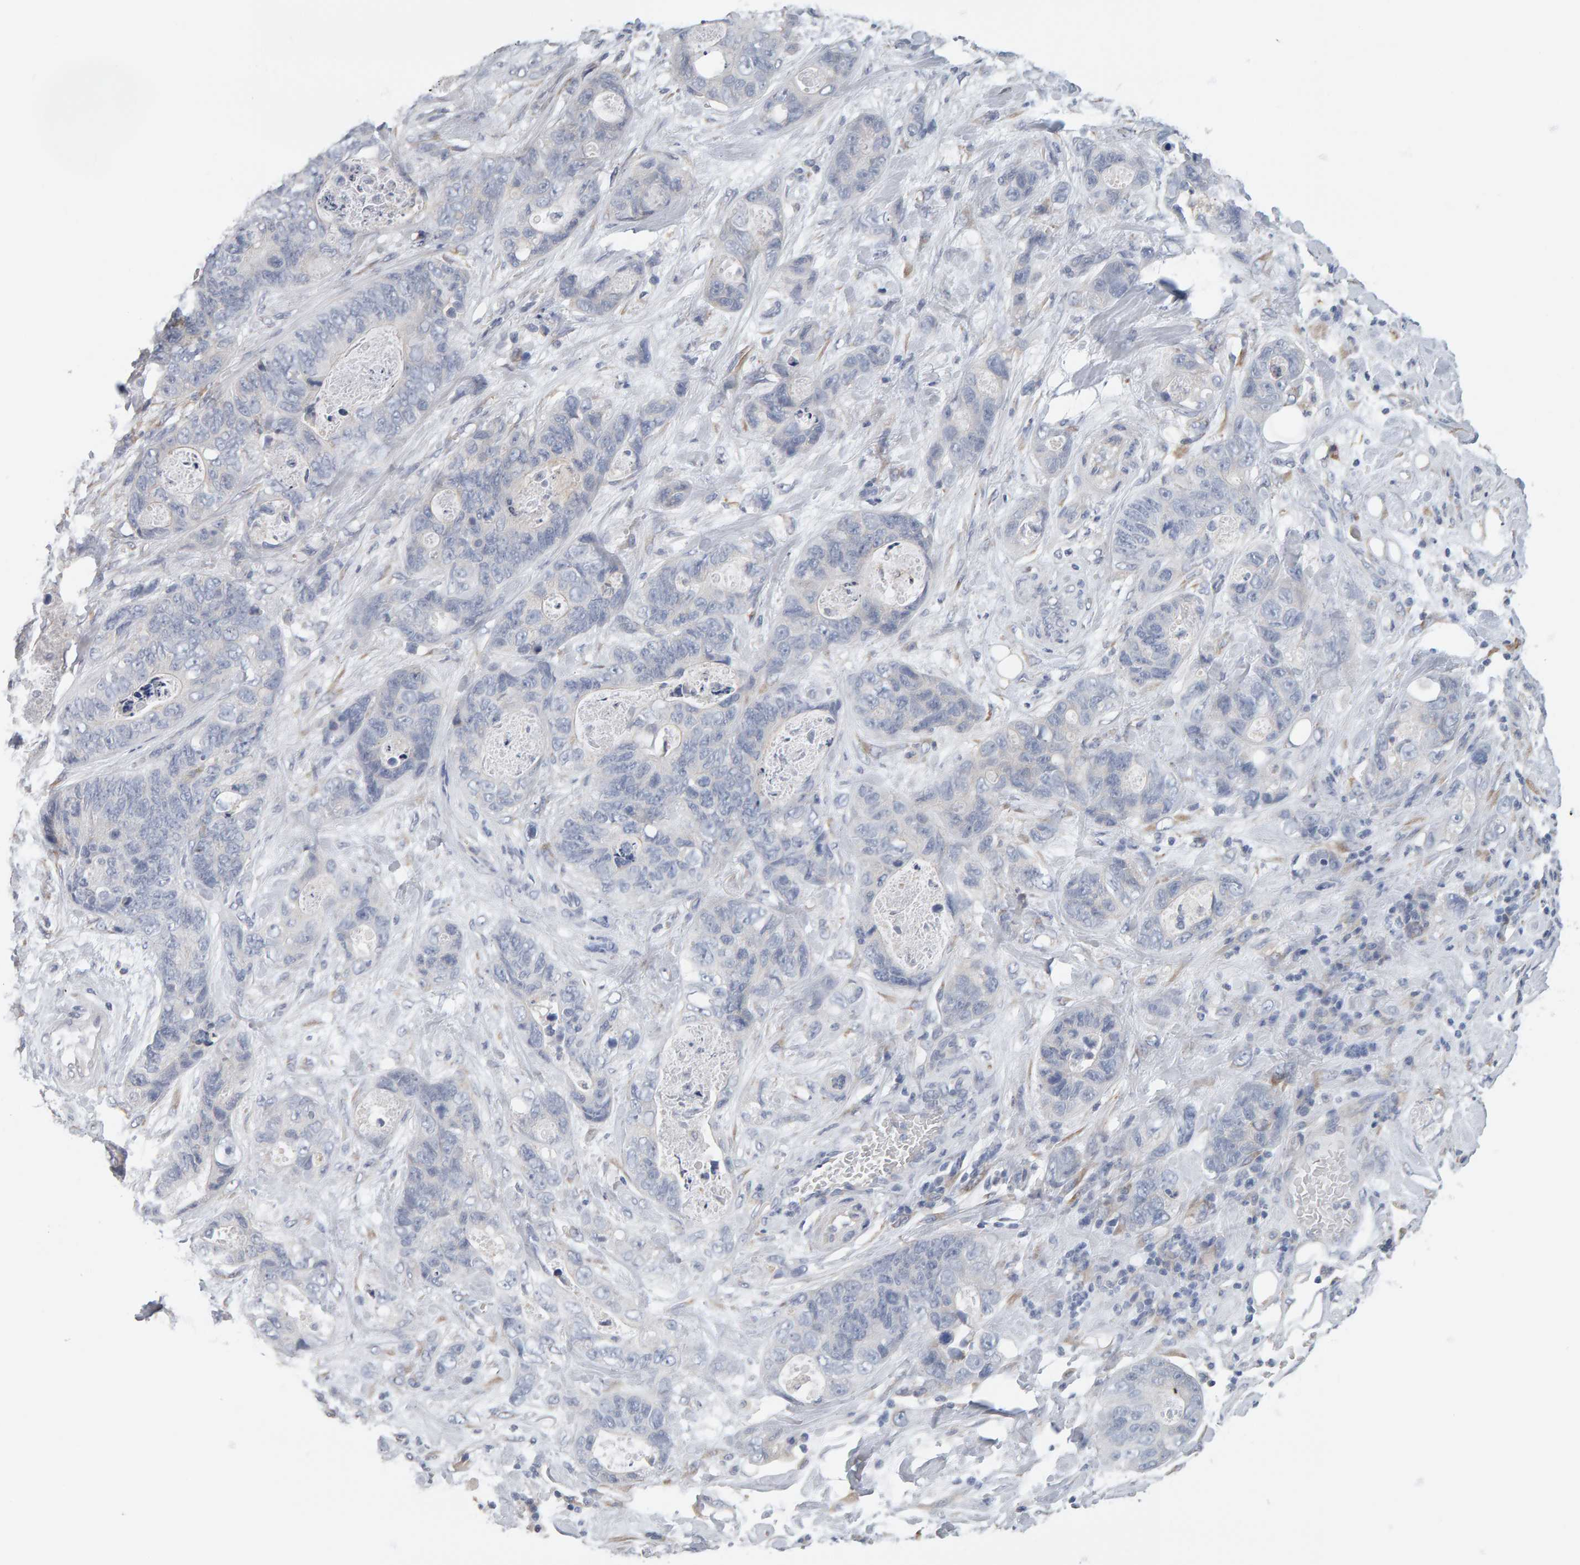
{"staining": {"intensity": "negative", "quantity": "none", "location": "none"}, "tissue": "stomach cancer", "cell_type": "Tumor cells", "image_type": "cancer", "snomed": [{"axis": "morphology", "description": "Normal tissue, NOS"}, {"axis": "morphology", "description": "Adenocarcinoma, NOS"}, {"axis": "topography", "description": "Stomach"}], "caption": "Adenocarcinoma (stomach) was stained to show a protein in brown. There is no significant positivity in tumor cells.", "gene": "ADHFE1", "patient": {"sex": "female", "age": 89}}